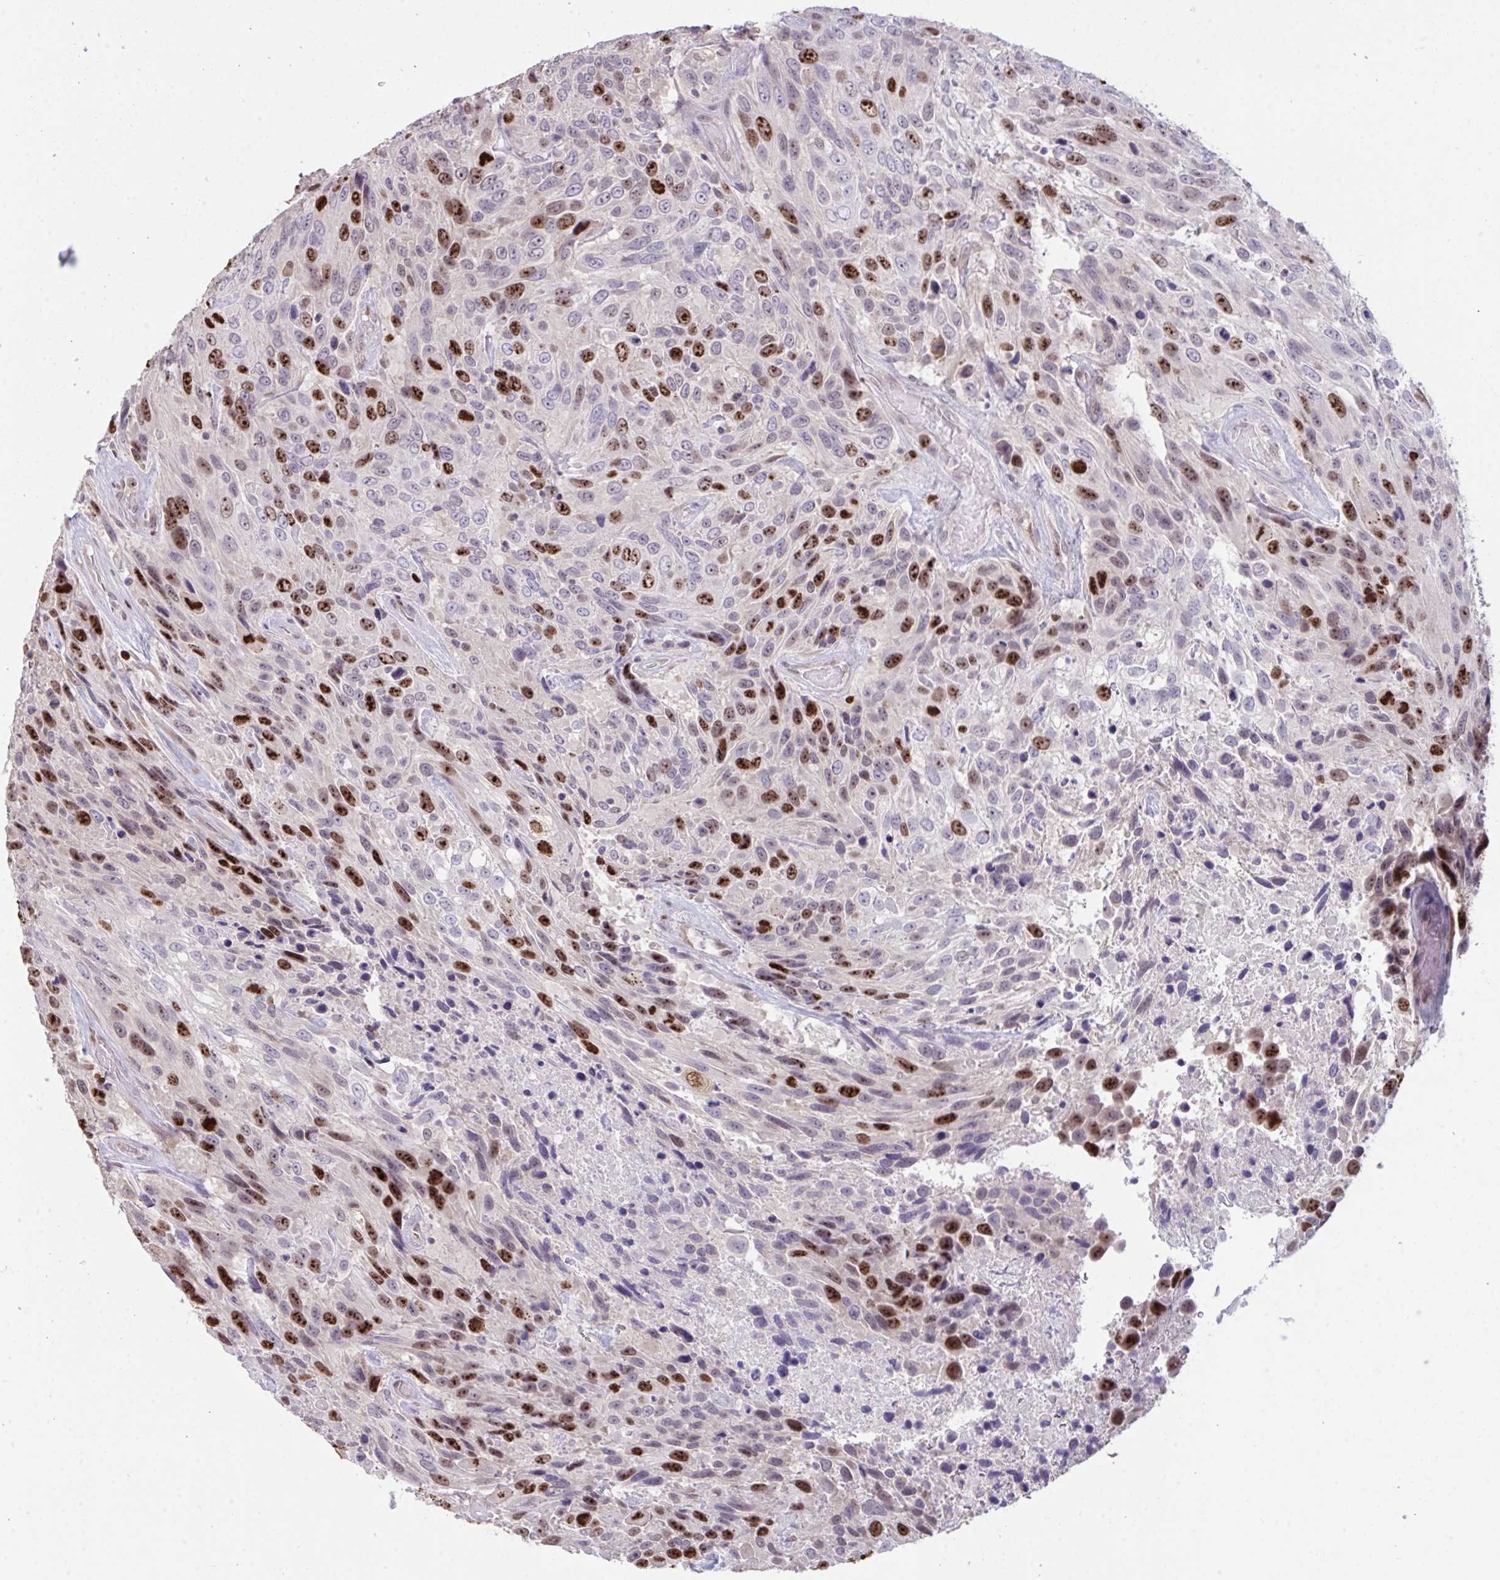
{"staining": {"intensity": "strong", "quantity": "25%-75%", "location": "nuclear"}, "tissue": "urothelial cancer", "cell_type": "Tumor cells", "image_type": "cancer", "snomed": [{"axis": "morphology", "description": "Urothelial carcinoma, High grade"}, {"axis": "topography", "description": "Urinary bladder"}], "caption": "Immunohistochemistry (IHC) of human urothelial cancer reveals high levels of strong nuclear expression in approximately 25%-75% of tumor cells.", "gene": "SETD7", "patient": {"sex": "female", "age": 70}}